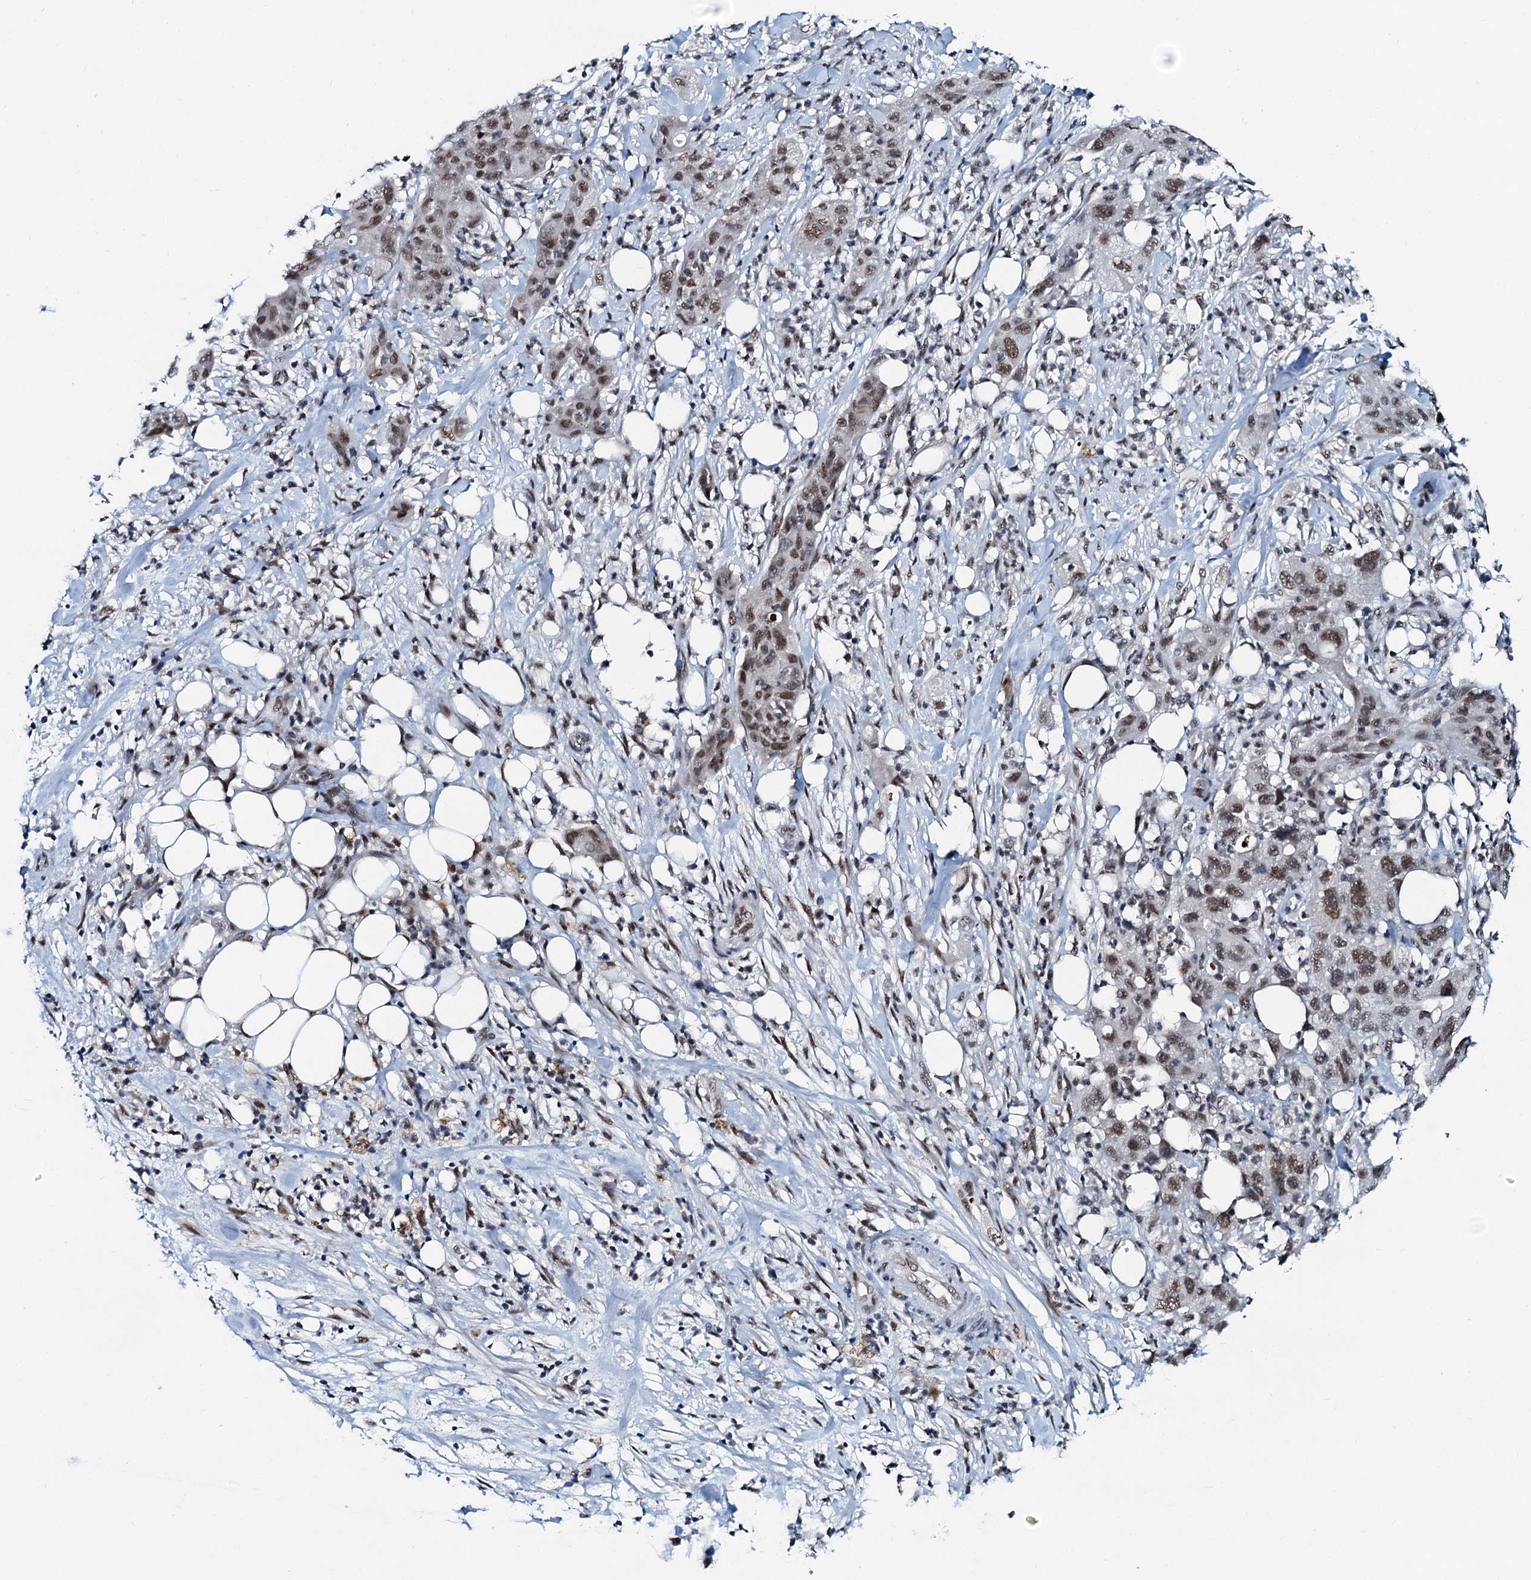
{"staining": {"intensity": "moderate", "quantity": ">75%", "location": "nuclear"}, "tissue": "pancreatic cancer", "cell_type": "Tumor cells", "image_type": "cancer", "snomed": [{"axis": "morphology", "description": "Adenocarcinoma, NOS"}, {"axis": "topography", "description": "Pancreas"}], "caption": "Moderate nuclear protein expression is present in about >75% of tumor cells in adenocarcinoma (pancreatic).", "gene": "SNRPD1", "patient": {"sex": "female", "age": 78}}